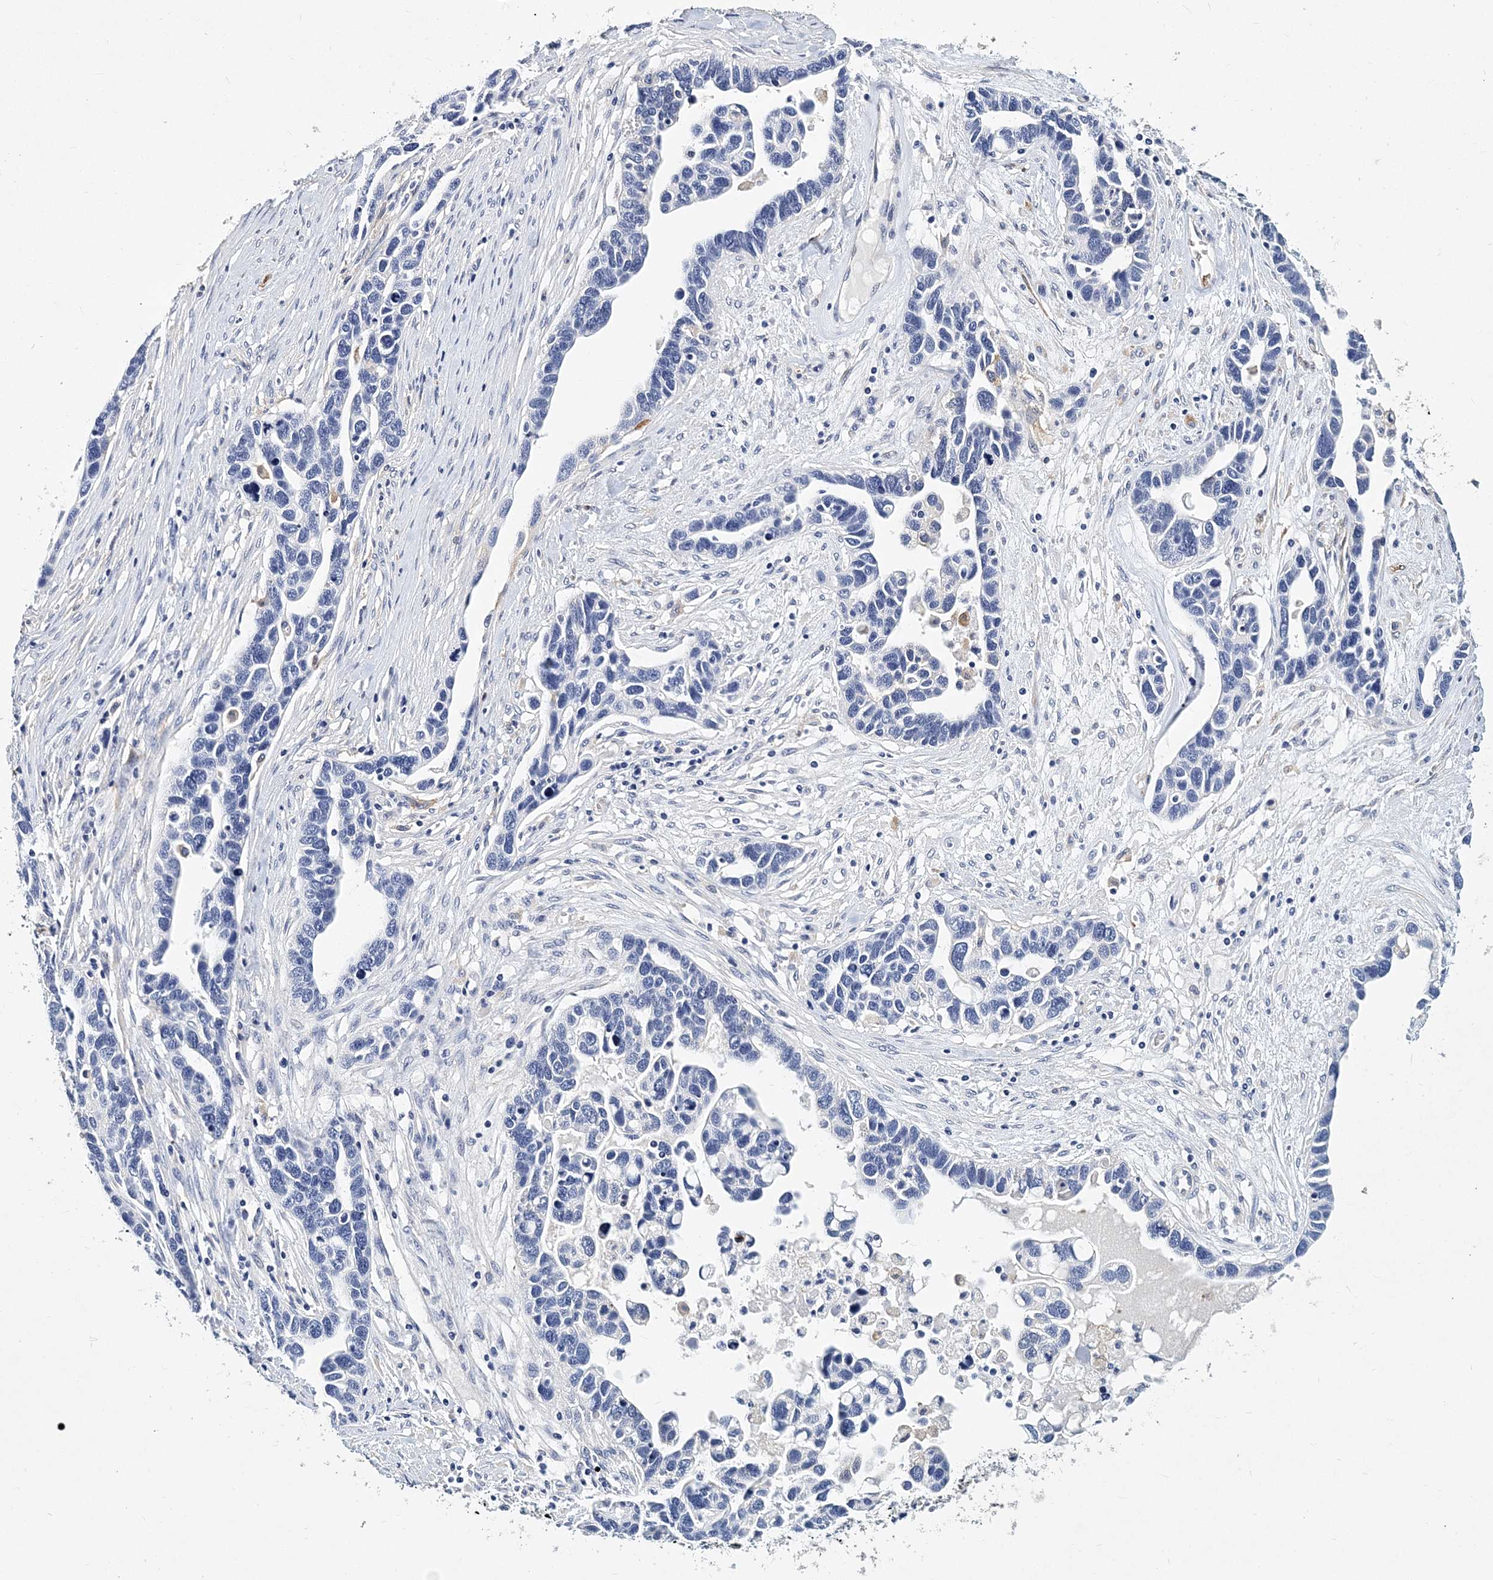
{"staining": {"intensity": "negative", "quantity": "none", "location": "none"}, "tissue": "ovarian cancer", "cell_type": "Tumor cells", "image_type": "cancer", "snomed": [{"axis": "morphology", "description": "Cystadenocarcinoma, serous, NOS"}, {"axis": "topography", "description": "Ovary"}], "caption": "Ovarian cancer stained for a protein using immunohistochemistry (IHC) demonstrates no staining tumor cells.", "gene": "ITGA2B", "patient": {"sex": "female", "age": 54}}